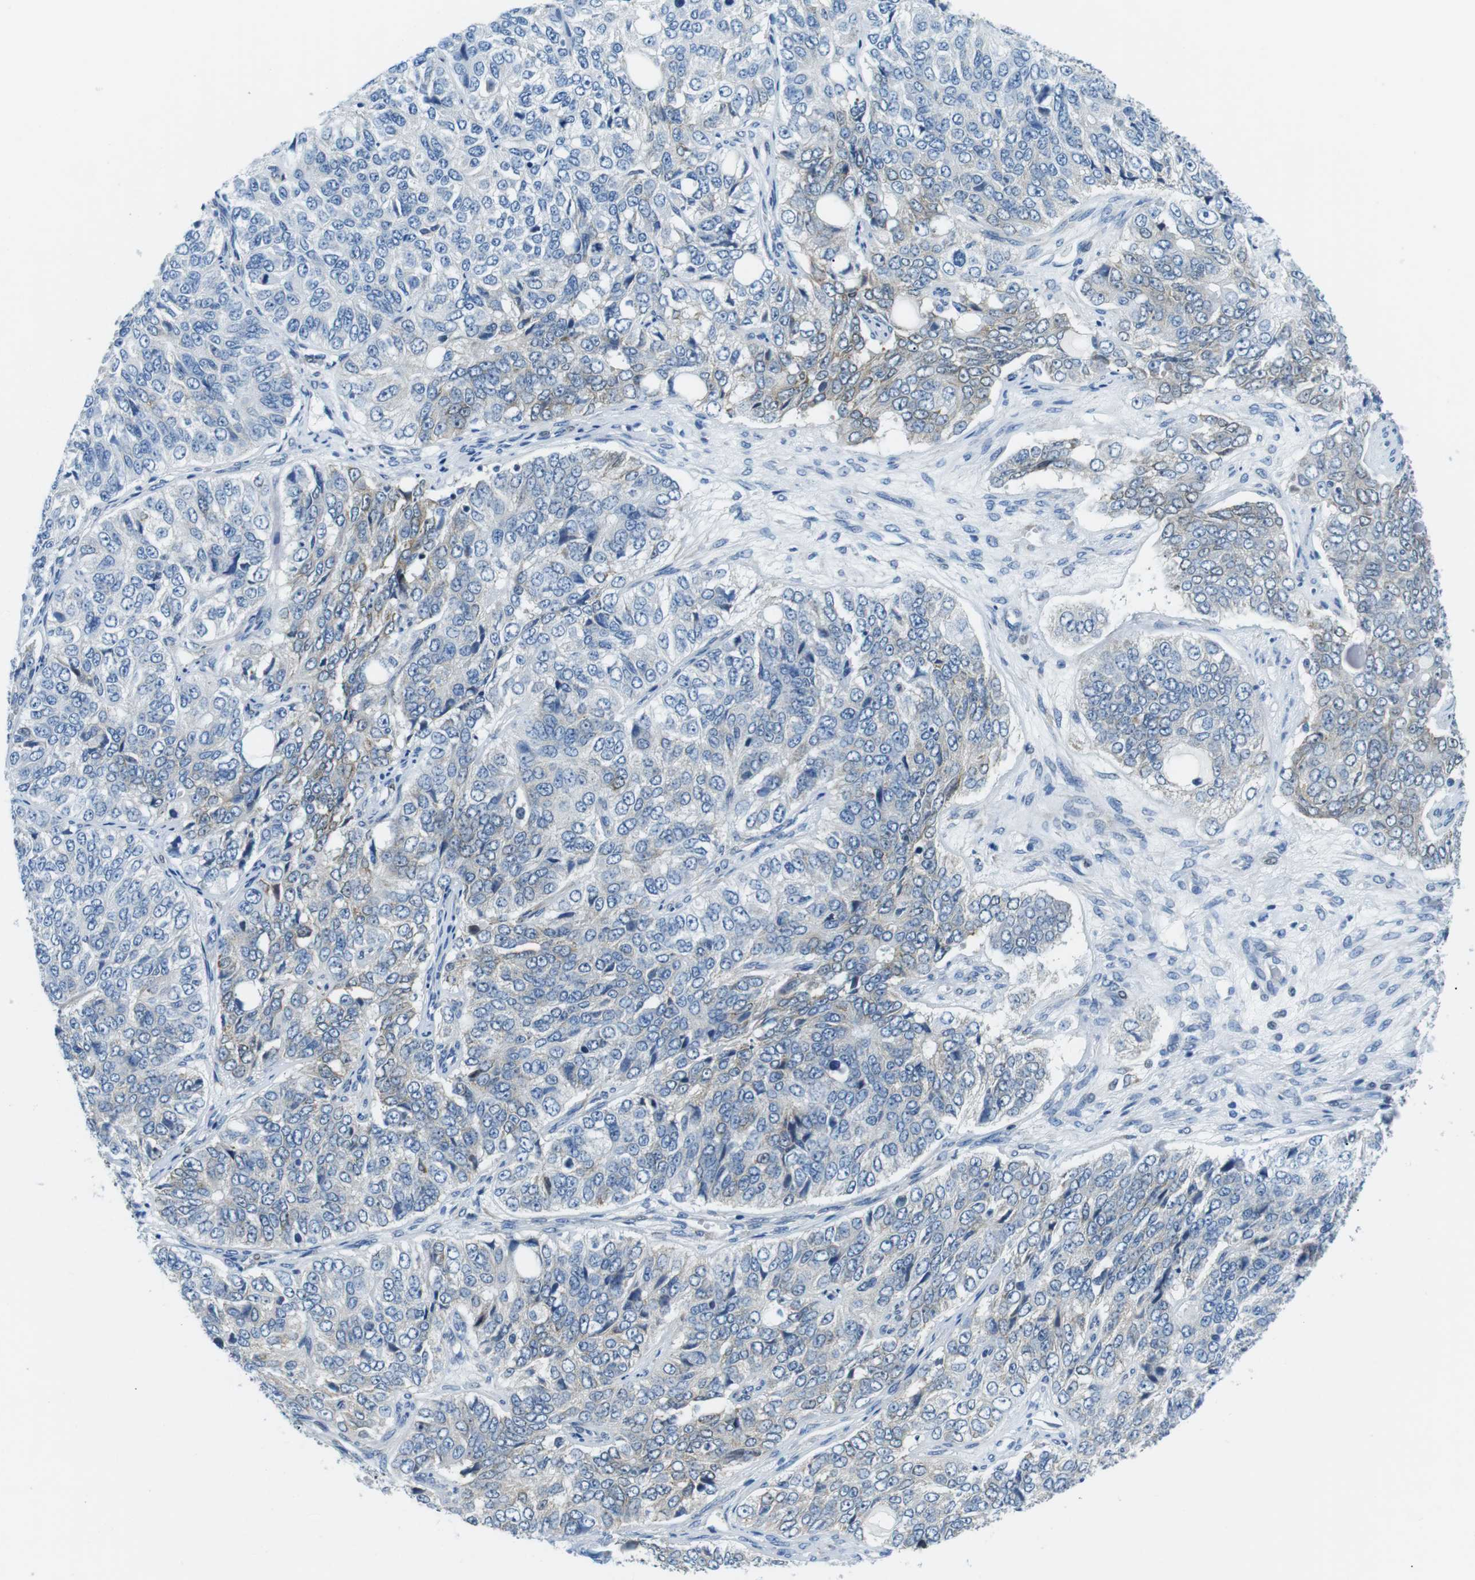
{"staining": {"intensity": "negative", "quantity": "none", "location": "none"}, "tissue": "ovarian cancer", "cell_type": "Tumor cells", "image_type": "cancer", "snomed": [{"axis": "morphology", "description": "Carcinoma, endometroid"}, {"axis": "topography", "description": "Ovary"}], "caption": "This photomicrograph is of endometroid carcinoma (ovarian) stained with IHC to label a protein in brown with the nuclei are counter-stained blue. There is no expression in tumor cells.", "gene": "PHLDA1", "patient": {"sex": "female", "age": 51}}